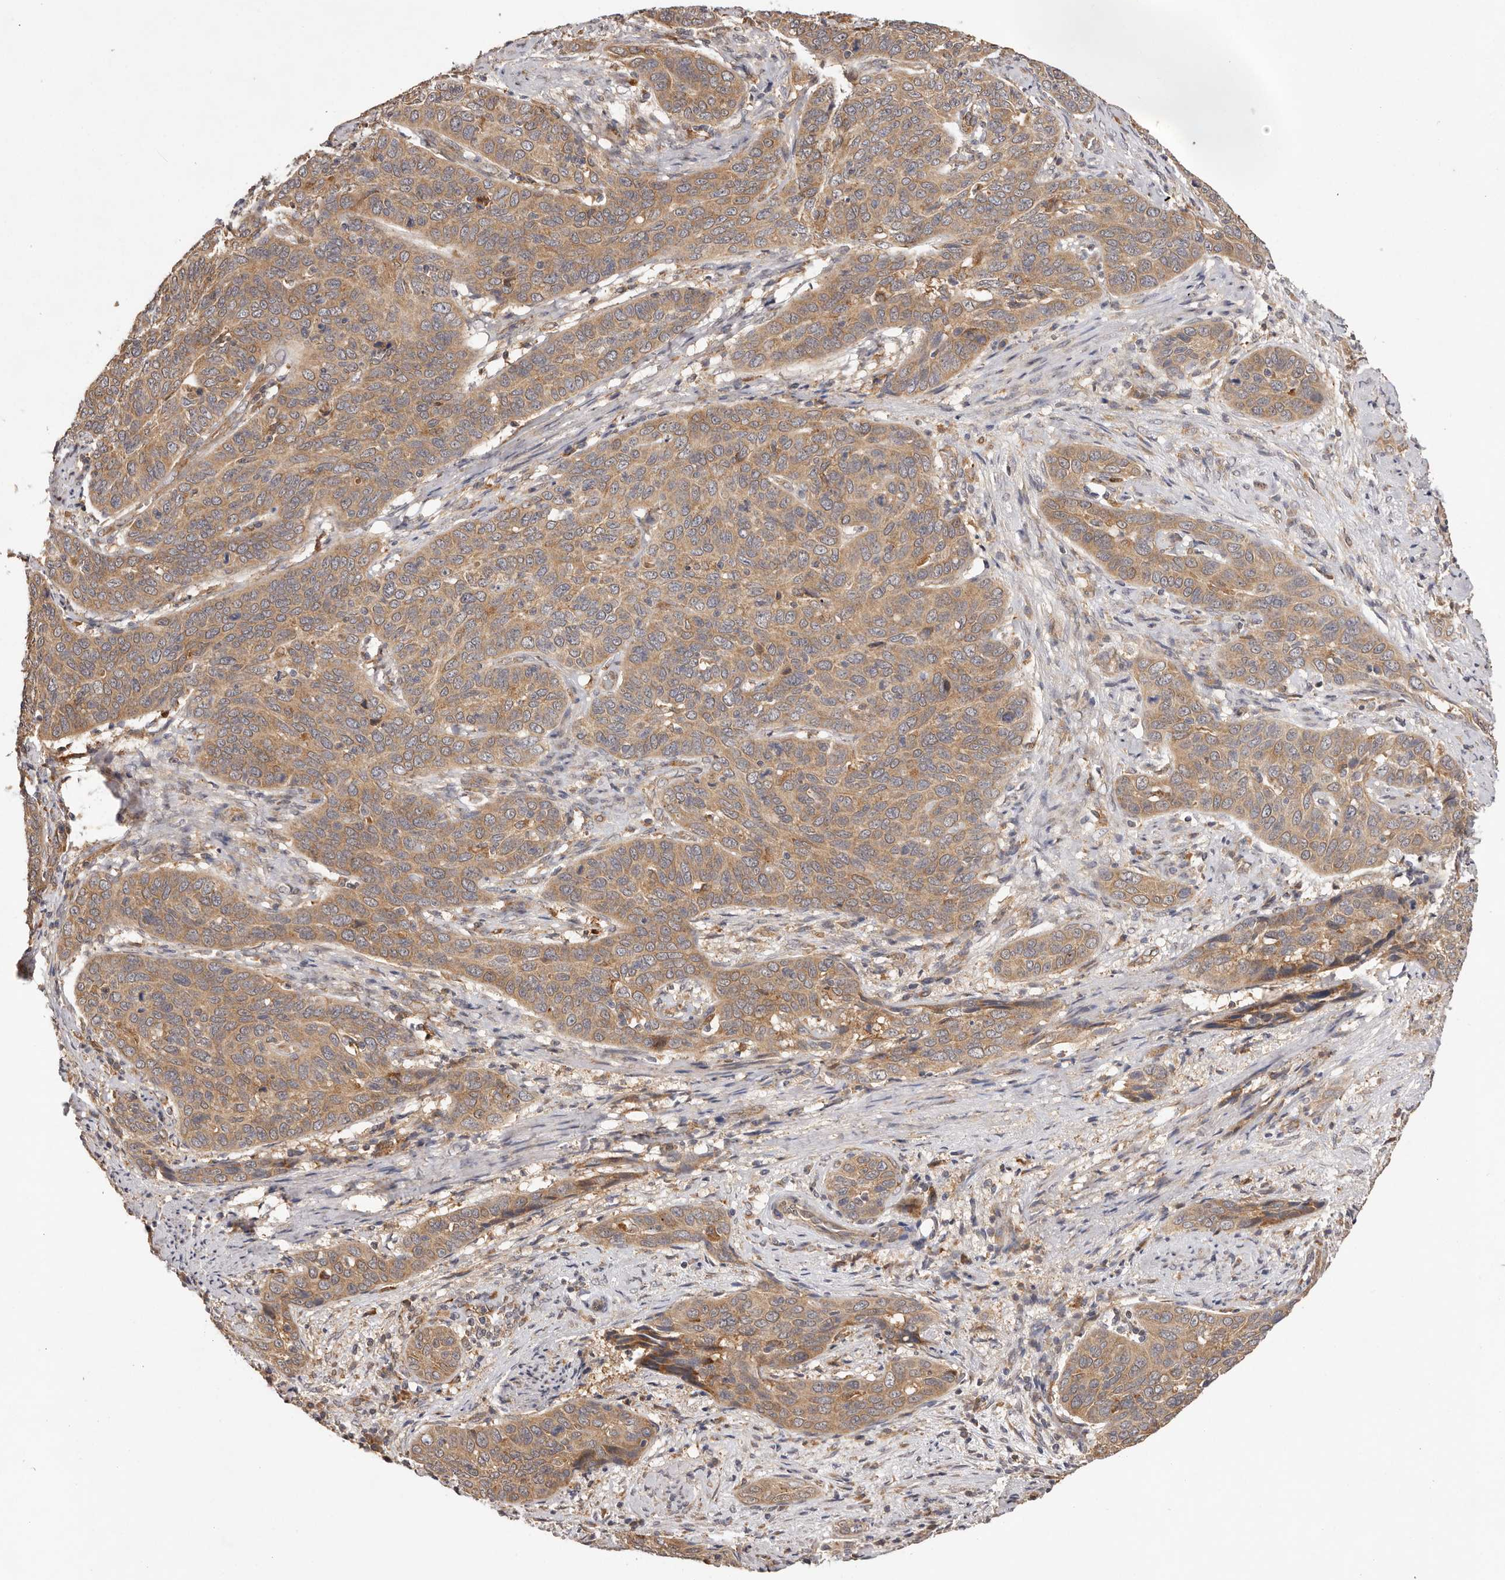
{"staining": {"intensity": "moderate", "quantity": ">75%", "location": "cytoplasmic/membranous"}, "tissue": "cervical cancer", "cell_type": "Tumor cells", "image_type": "cancer", "snomed": [{"axis": "morphology", "description": "Squamous cell carcinoma, NOS"}, {"axis": "topography", "description": "Cervix"}], "caption": "A histopathology image of human cervical cancer stained for a protein reveals moderate cytoplasmic/membranous brown staining in tumor cells.", "gene": "UBR2", "patient": {"sex": "female", "age": 60}}